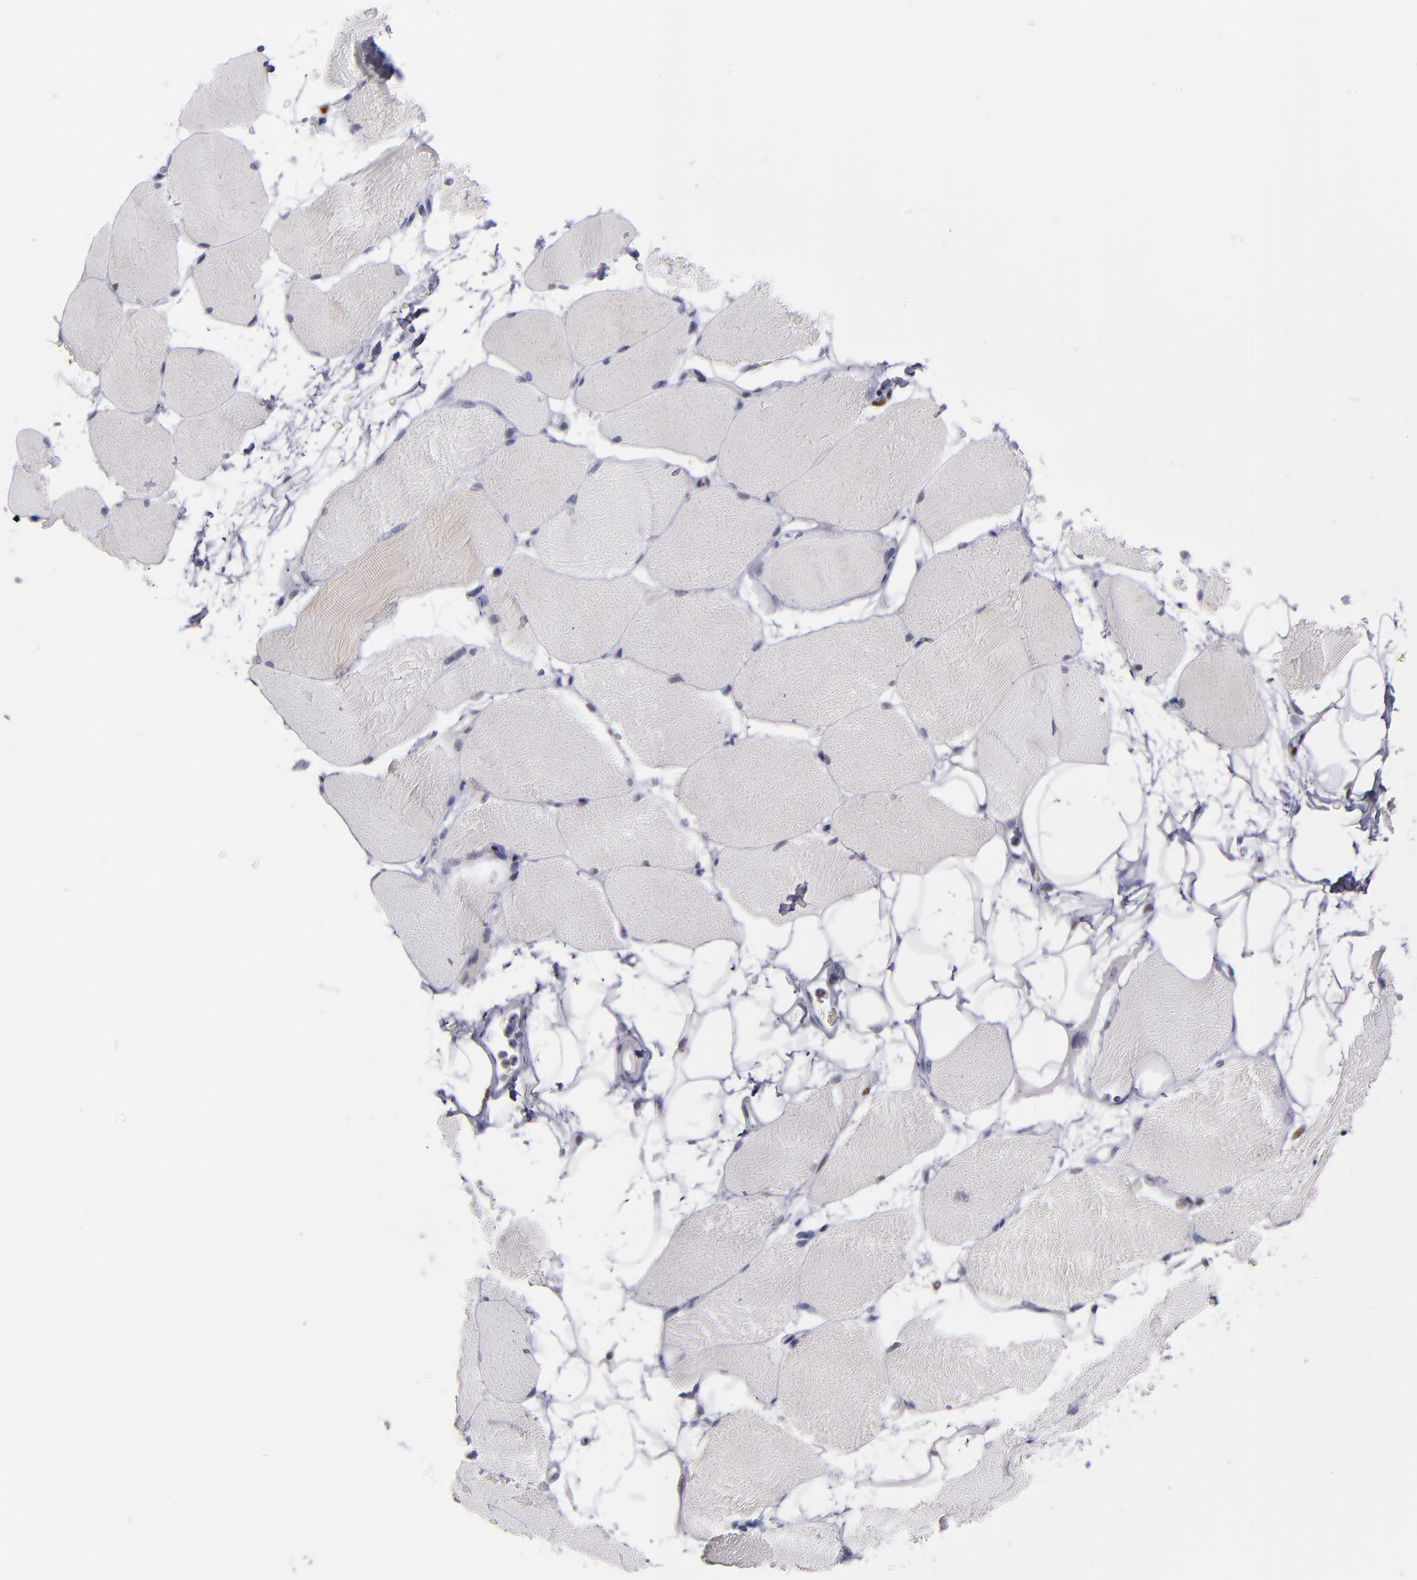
{"staining": {"intensity": "weak", "quantity": "<25%", "location": "nuclear"}, "tissue": "skeletal muscle", "cell_type": "Myocytes", "image_type": "normal", "snomed": [{"axis": "morphology", "description": "Normal tissue, NOS"}, {"axis": "topography", "description": "Skeletal muscle"}, {"axis": "topography", "description": "Parathyroid gland"}], "caption": "The micrograph shows no significant positivity in myocytes of skeletal muscle. (Brightfield microscopy of DAB (3,3'-diaminobenzidine) IHC at high magnification).", "gene": "POLA1", "patient": {"sex": "female", "age": 37}}